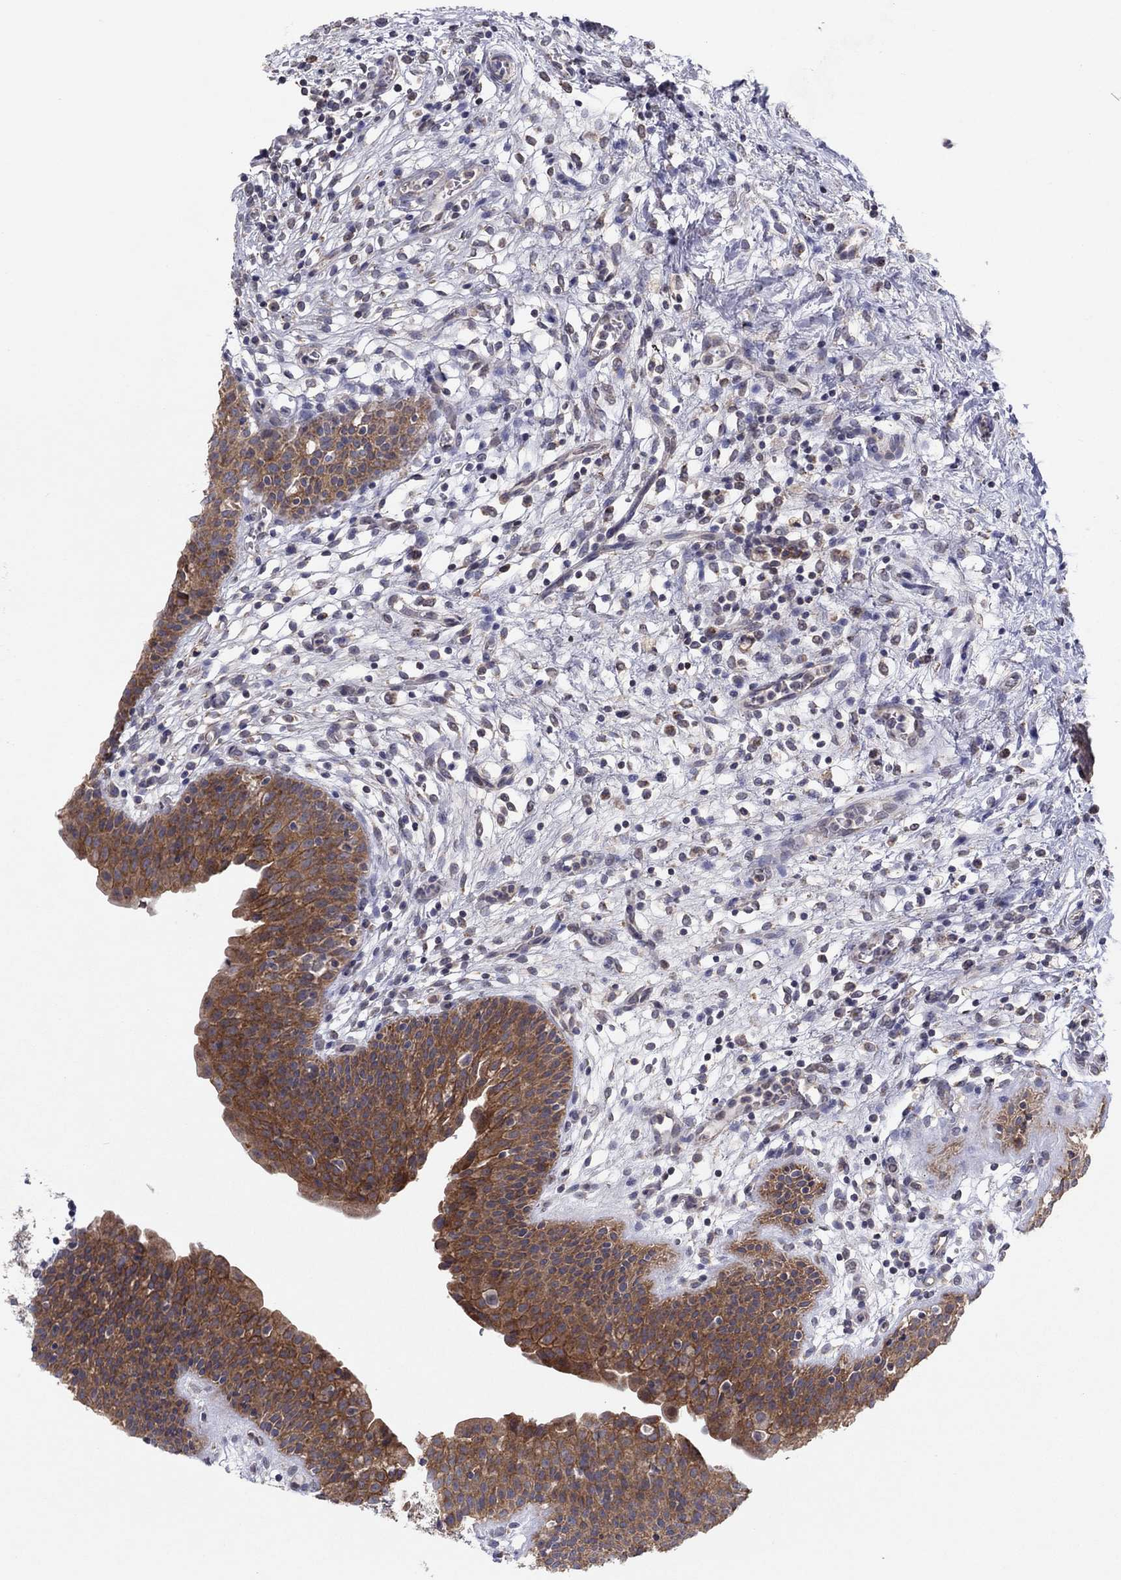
{"staining": {"intensity": "strong", "quantity": ">75%", "location": "cytoplasmic/membranous"}, "tissue": "urinary bladder", "cell_type": "Urothelial cells", "image_type": "normal", "snomed": [{"axis": "morphology", "description": "Normal tissue, NOS"}, {"axis": "topography", "description": "Urinary bladder"}], "caption": "Urothelial cells show high levels of strong cytoplasmic/membranous staining in approximately >75% of cells in unremarkable human urinary bladder.", "gene": "CRACDL", "patient": {"sex": "male", "age": 37}}